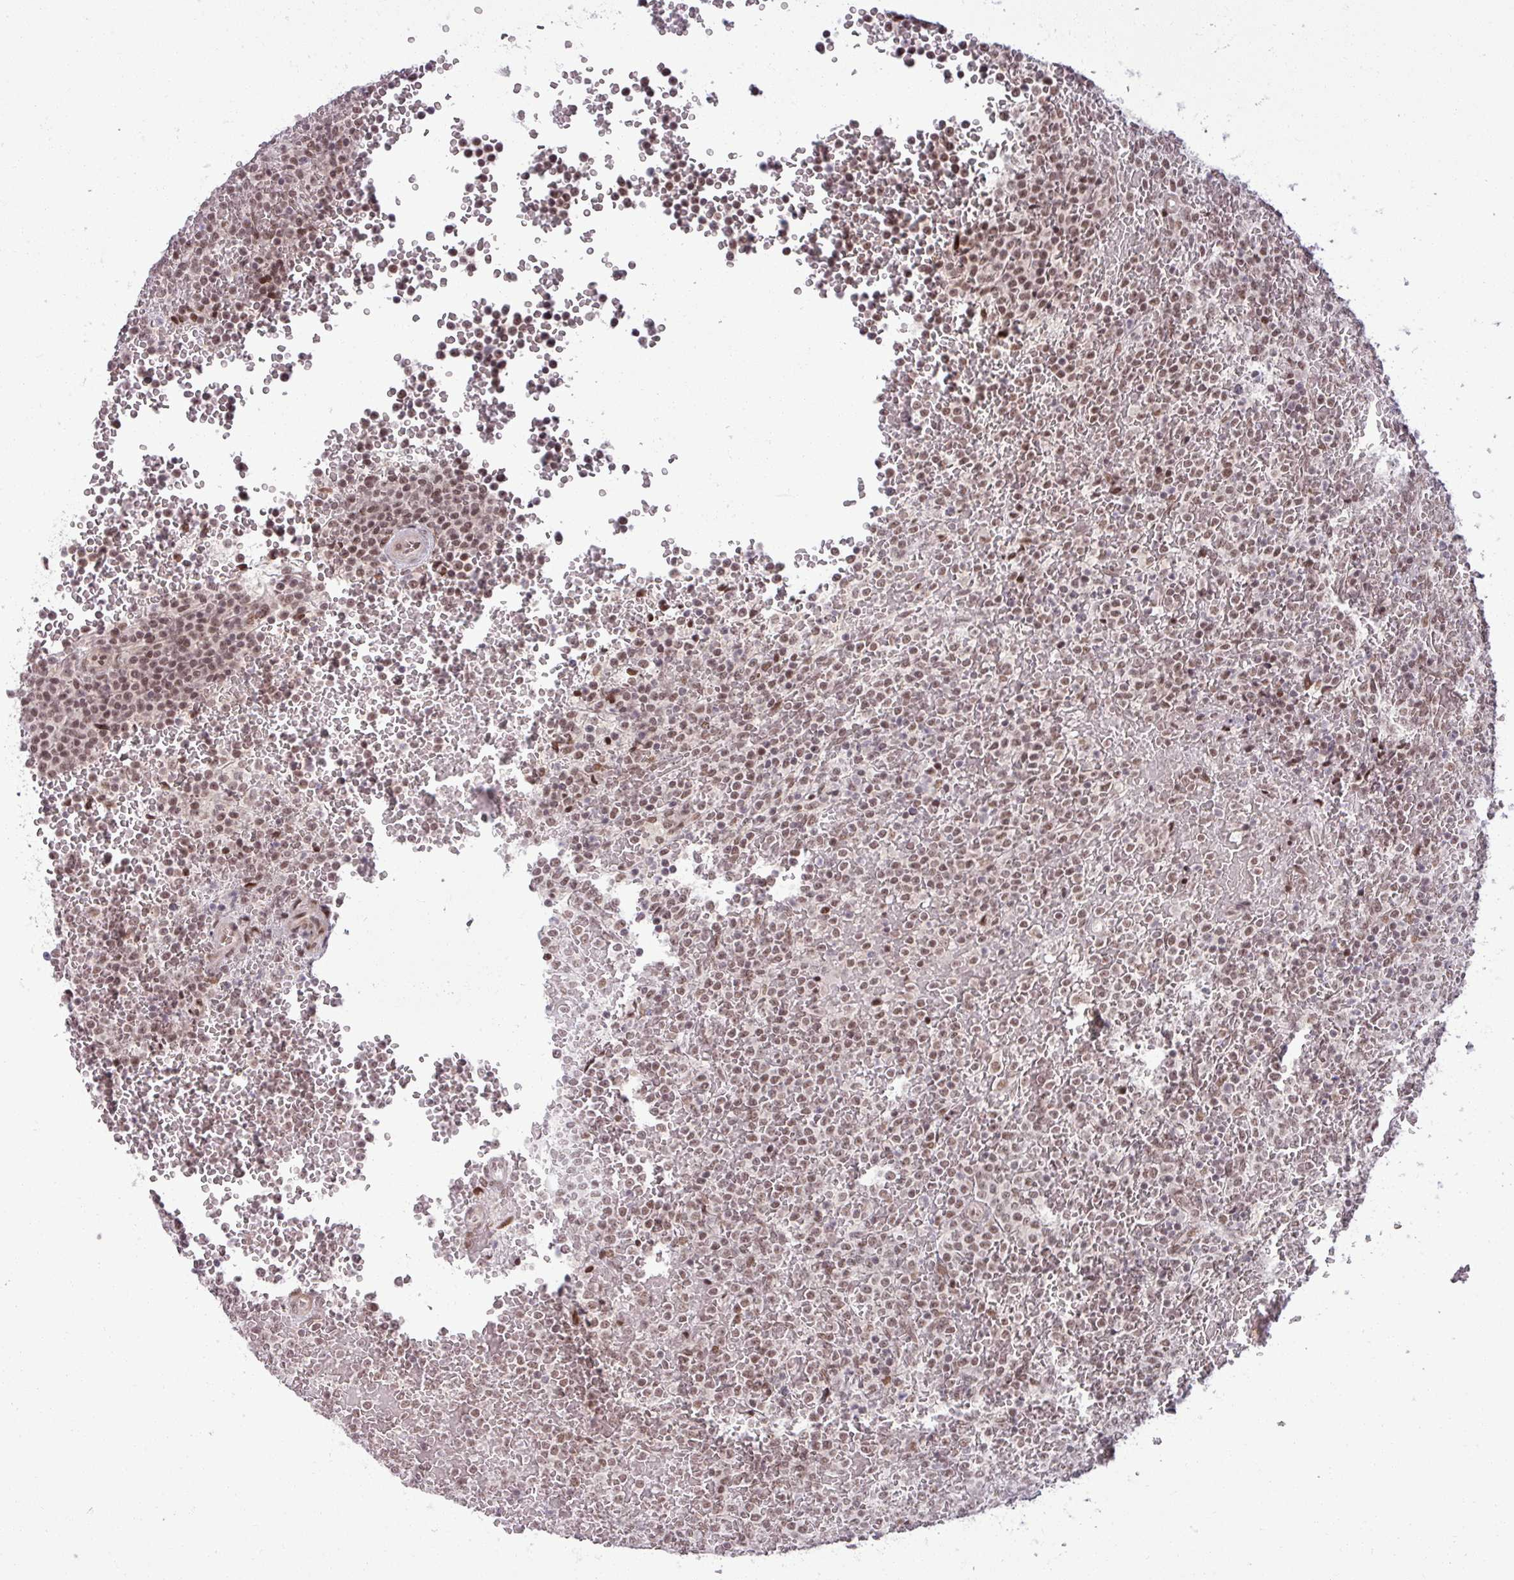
{"staining": {"intensity": "moderate", "quantity": ">75%", "location": "nuclear"}, "tissue": "lymphoma", "cell_type": "Tumor cells", "image_type": "cancer", "snomed": [{"axis": "morphology", "description": "Malignant lymphoma, non-Hodgkin's type, Low grade"}, {"axis": "topography", "description": "Spleen"}], "caption": "A micrograph showing moderate nuclear expression in approximately >75% of tumor cells in lymphoma, as visualized by brown immunohistochemical staining.", "gene": "PTPN20", "patient": {"sex": "male", "age": 60}}